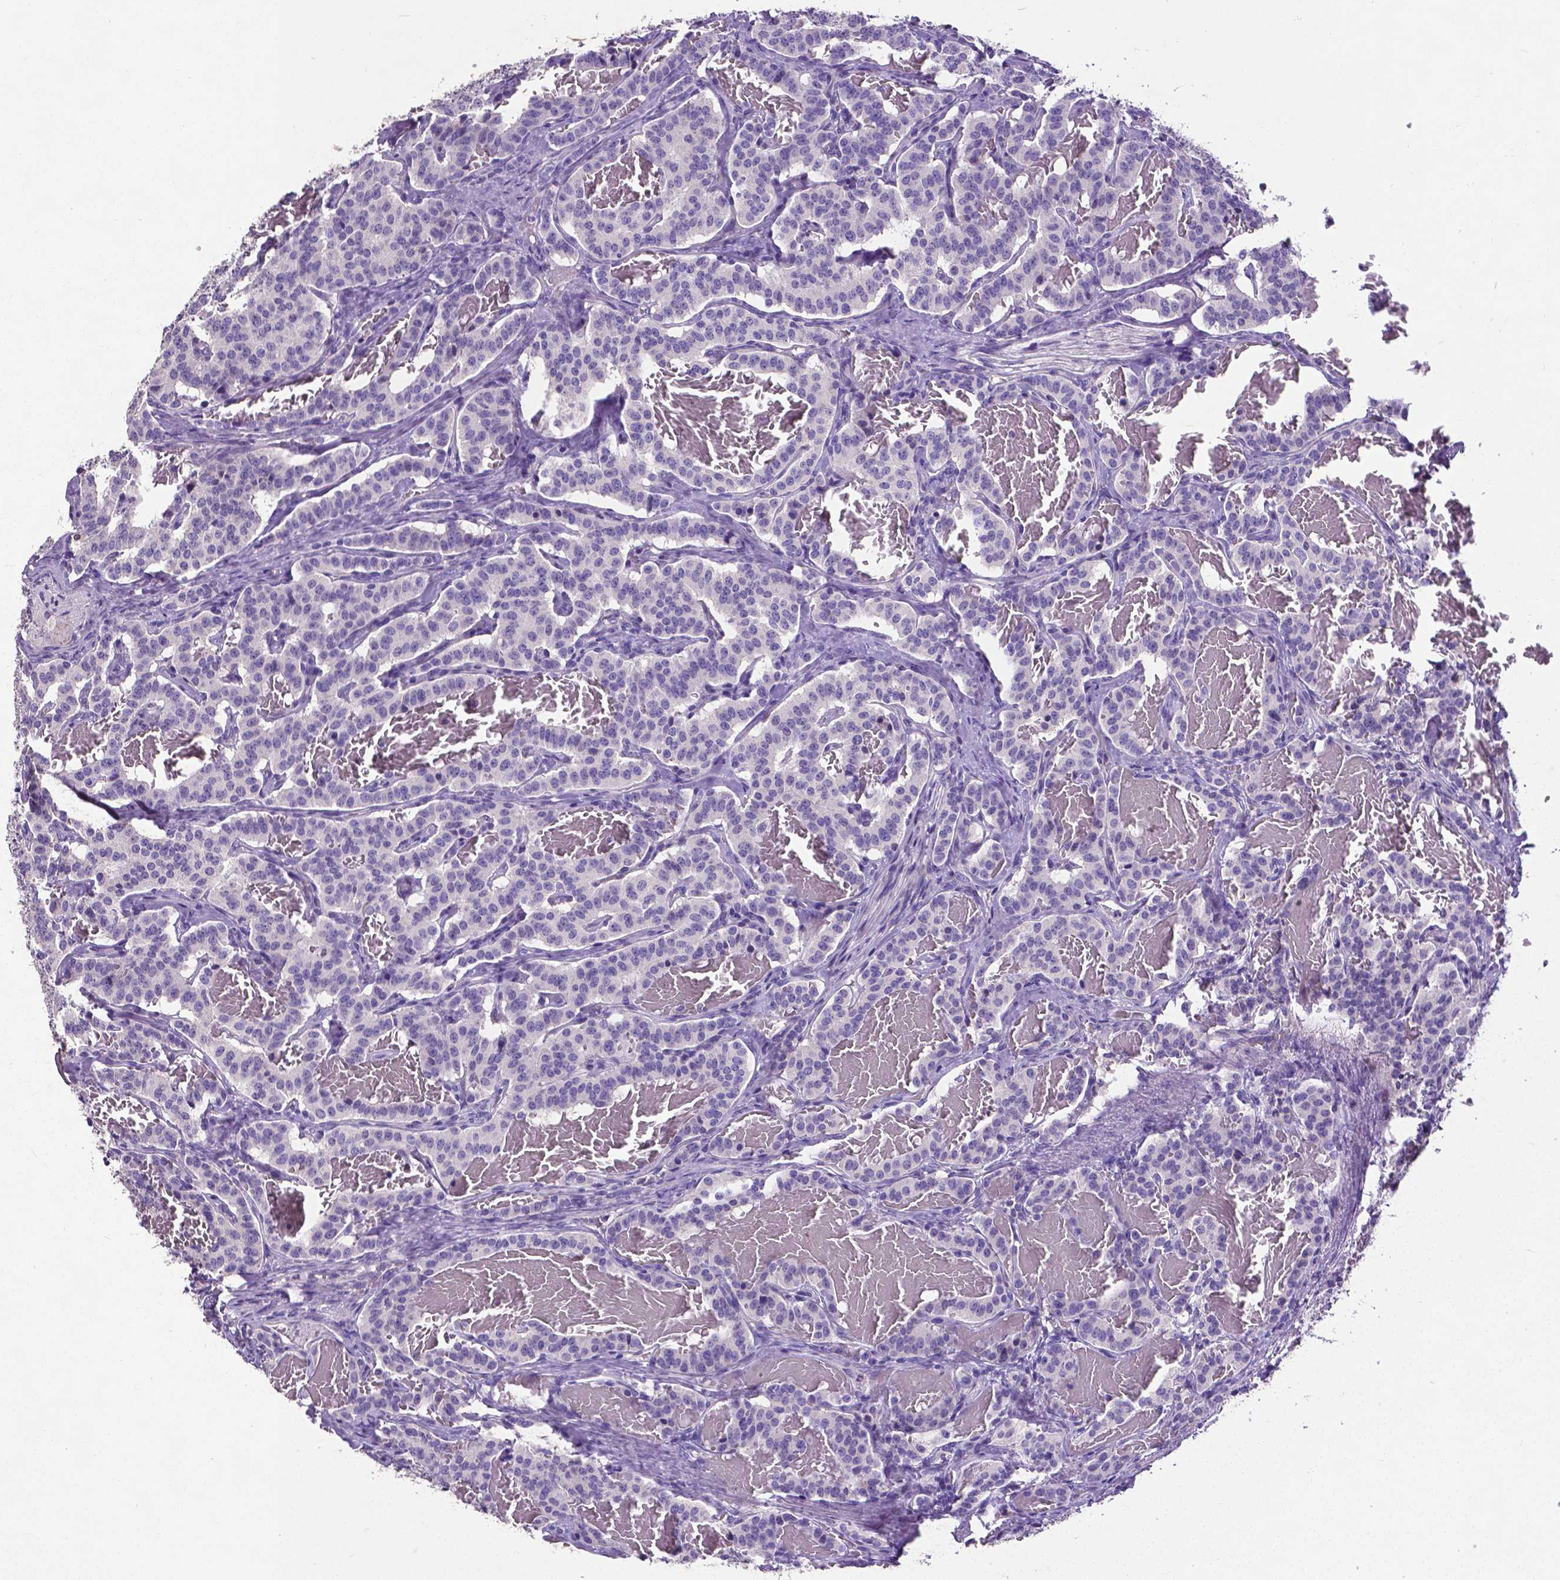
{"staining": {"intensity": "negative", "quantity": "none", "location": "none"}, "tissue": "carcinoid", "cell_type": "Tumor cells", "image_type": "cancer", "snomed": [{"axis": "morphology", "description": "Carcinoid, malignant, NOS"}, {"axis": "topography", "description": "Lung"}], "caption": "An IHC photomicrograph of carcinoid (malignant) is shown. There is no staining in tumor cells of carcinoid (malignant). (Stains: DAB (3,3'-diaminobenzidine) IHC with hematoxylin counter stain, Microscopy: brightfield microscopy at high magnification).", "gene": "CD4", "patient": {"sex": "female", "age": 46}}